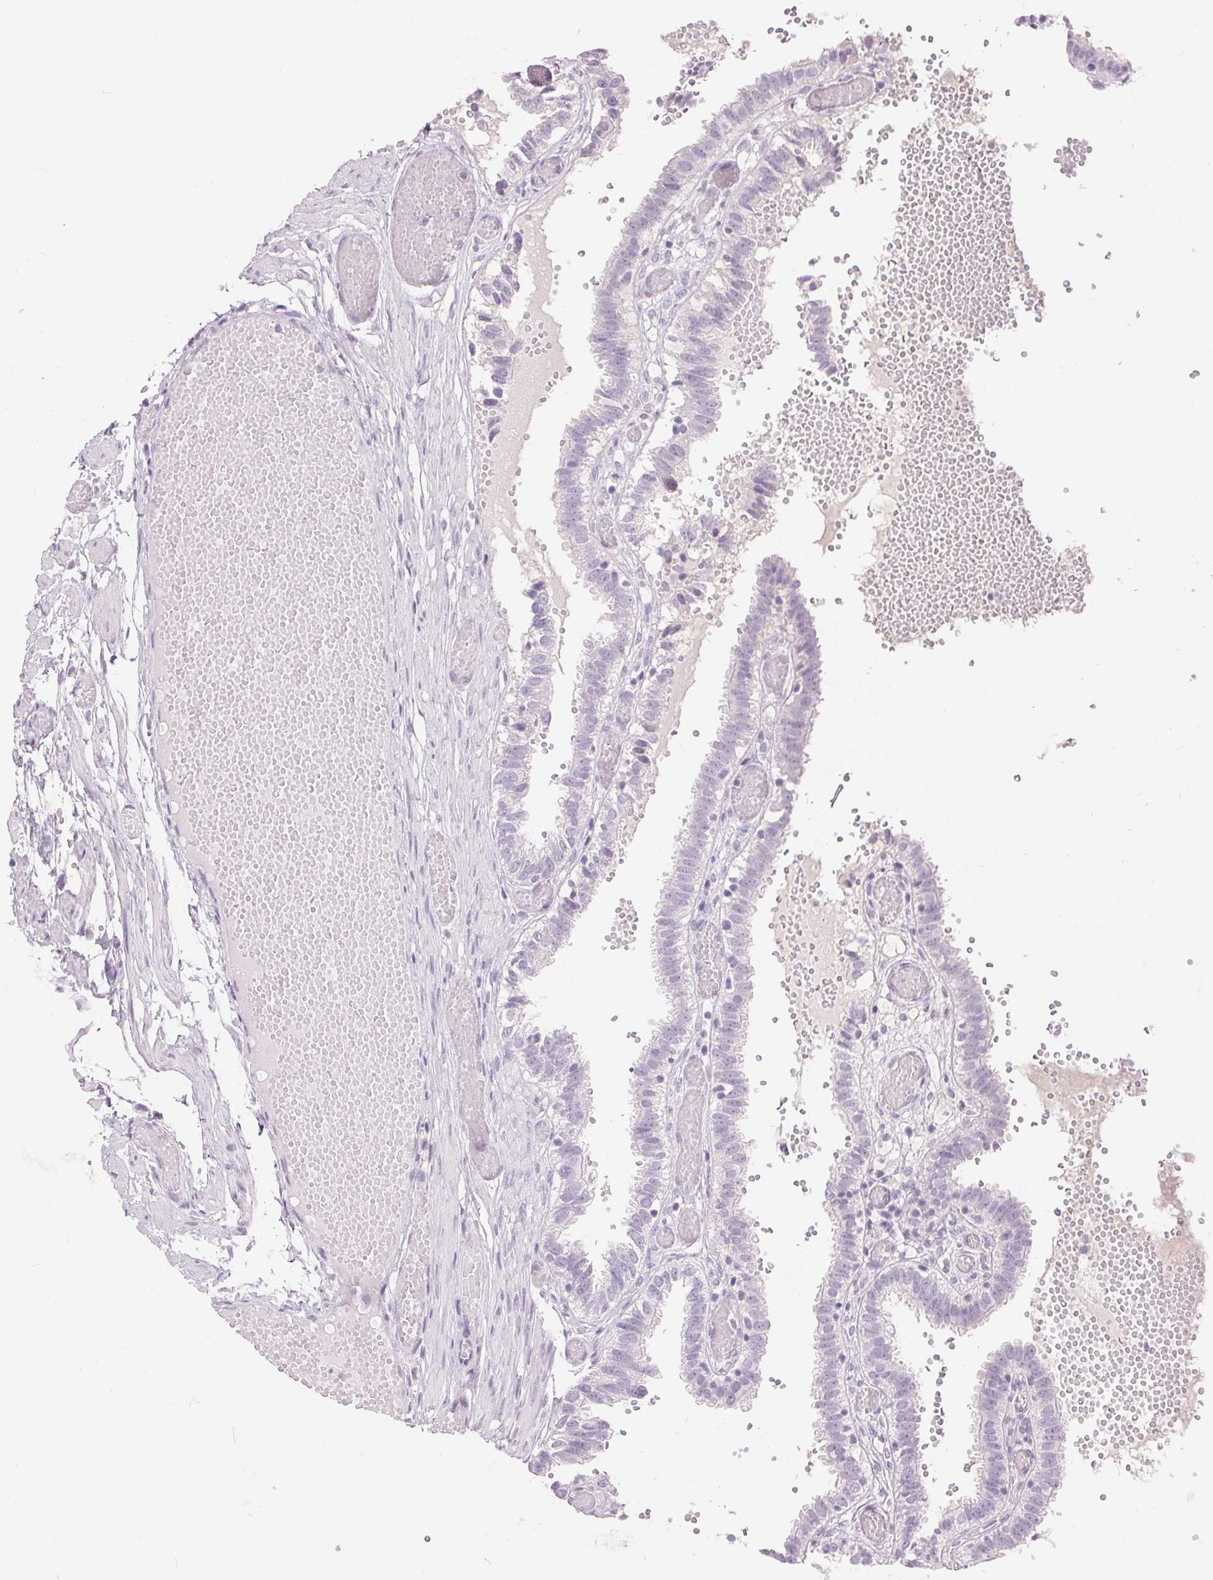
{"staining": {"intensity": "negative", "quantity": "none", "location": "none"}, "tissue": "fallopian tube", "cell_type": "Glandular cells", "image_type": "normal", "snomed": [{"axis": "morphology", "description": "Normal tissue, NOS"}, {"axis": "topography", "description": "Fallopian tube"}], "caption": "This is a photomicrograph of immunohistochemistry staining of benign fallopian tube, which shows no expression in glandular cells. (DAB (3,3'-diaminobenzidine) immunohistochemistry with hematoxylin counter stain).", "gene": "DSG3", "patient": {"sex": "female", "age": 37}}